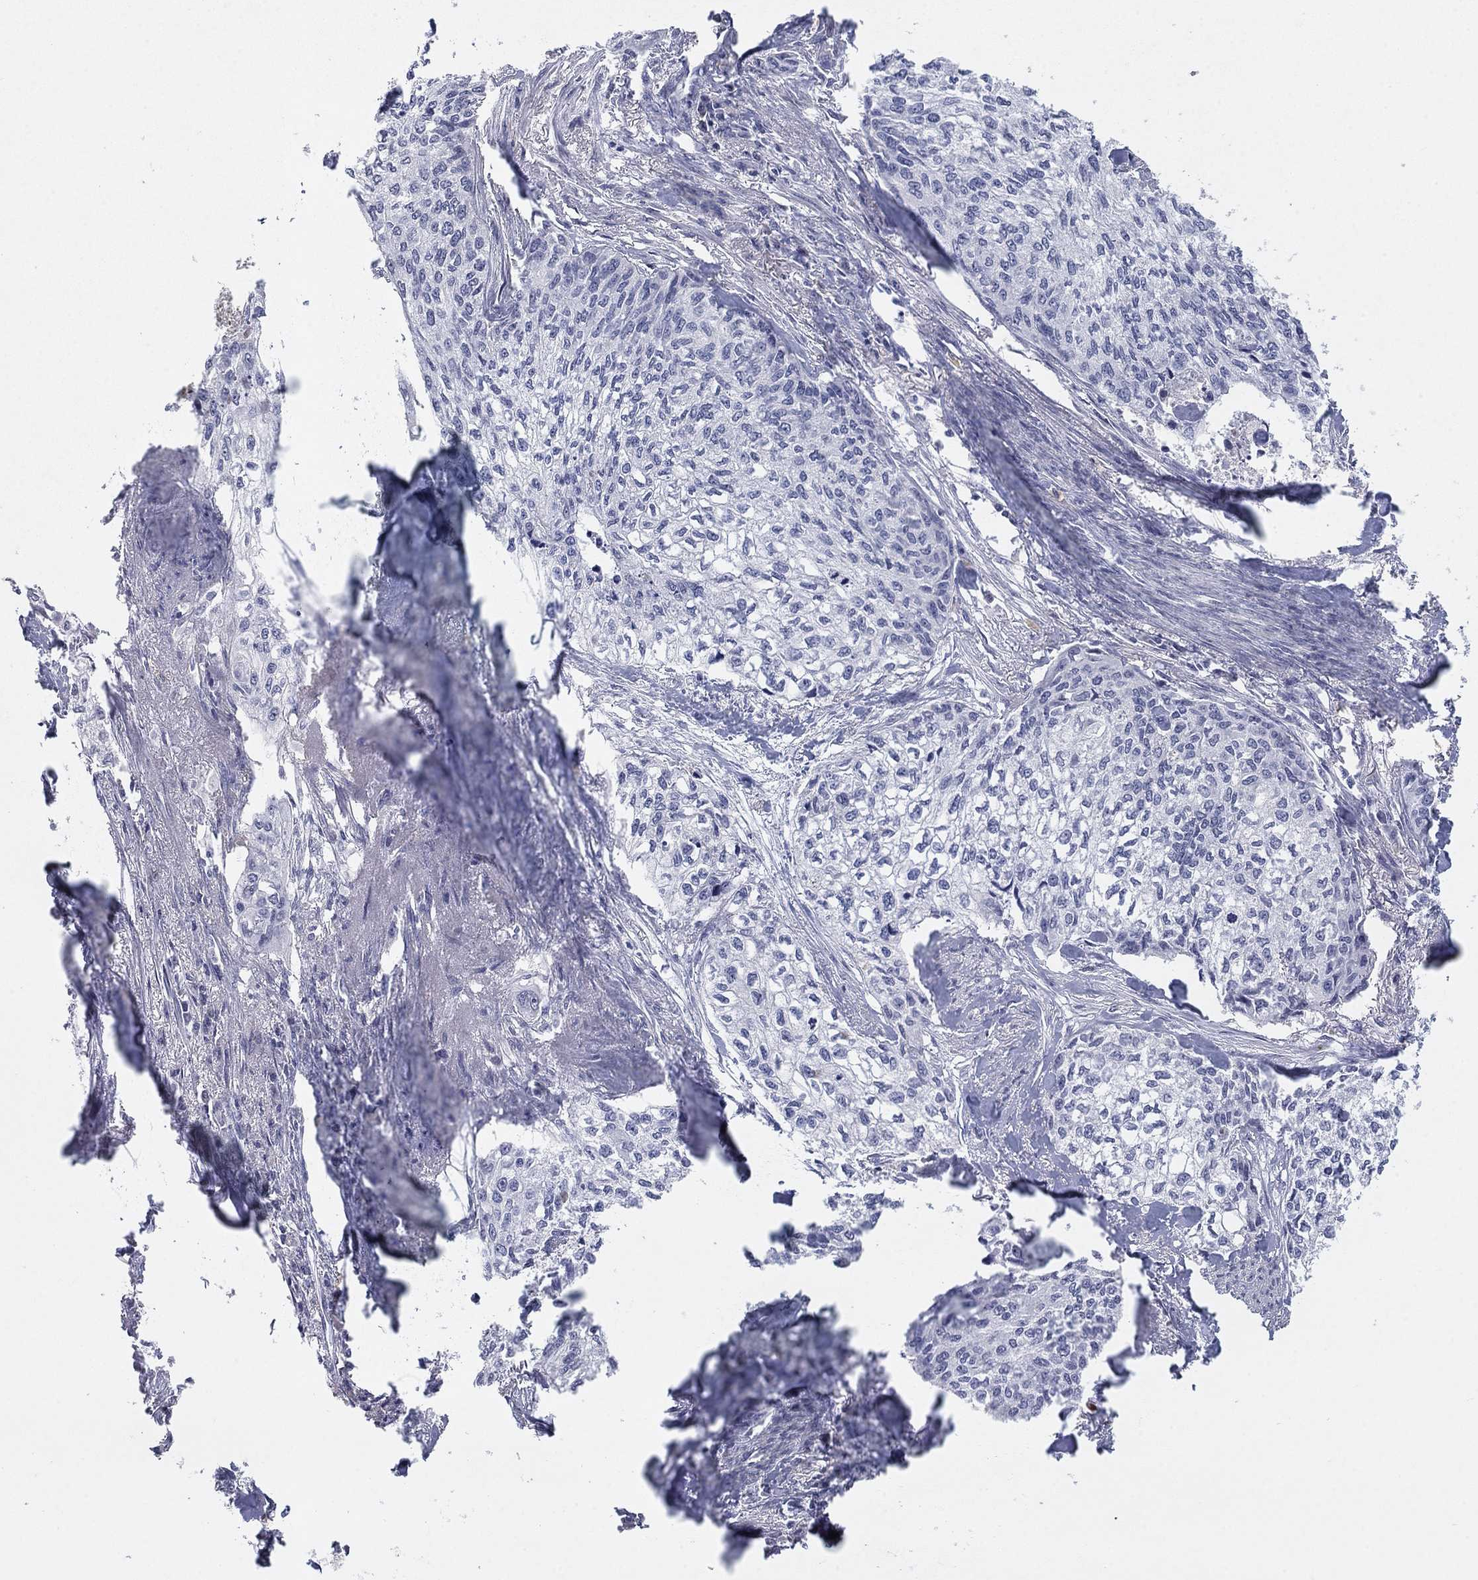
{"staining": {"intensity": "negative", "quantity": "none", "location": "none"}, "tissue": "cervical cancer", "cell_type": "Tumor cells", "image_type": "cancer", "snomed": [{"axis": "morphology", "description": "Squamous cell carcinoma, NOS"}, {"axis": "topography", "description": "Cervix"}], "caption": "This photomicrograph is of cervical cancer stained with immunohistochemistry to label a protein in brown with the nuclei are counter-stained blue. There is no positivity in tumor cells.", "gene": "AMN1", "patient": {"sex": "female", "age": 58}}